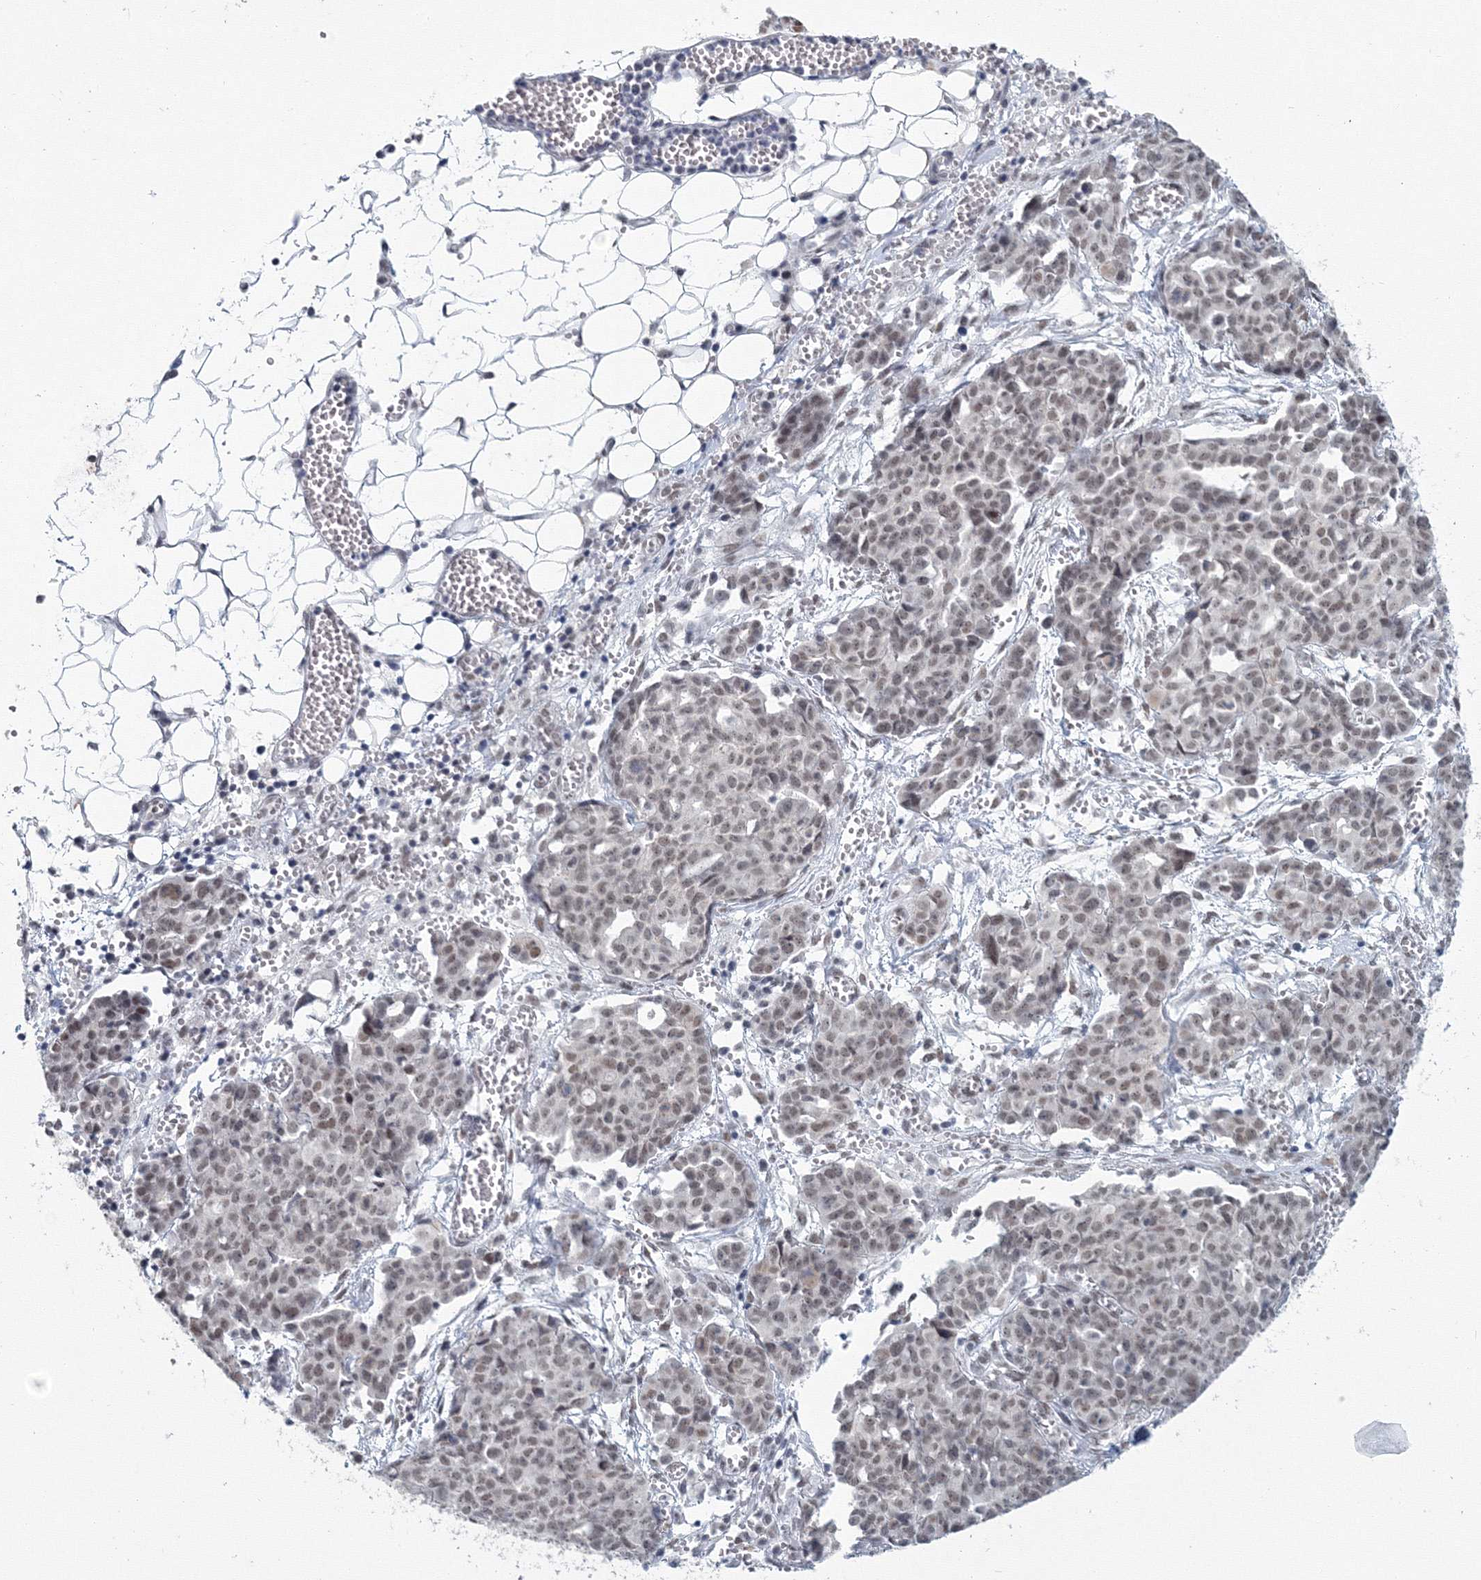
{"staining": {"intensity": "moderate", "quantity": ">75%", "location": "nuclear"}, "tissue": "ovarian cancer", "cell_type": "Tumor cells", "image_type": "cancer", "snomed": [{"axis": "morphology", "description": "Cystadenocarcinoma, serous, NOS"}, {"axis": "topography", "description": "Soft tissue"}, {"axis": "topography", "description": "Ovary"}], "caption": "A medium amount of moderate nuclear expression is appreciated in approximately >75% of tumor cells in ovarian serous cystadenocarcinoma tissue.", "gene": "SF3B6", "patient": {"sex": "female", "age": 57}}